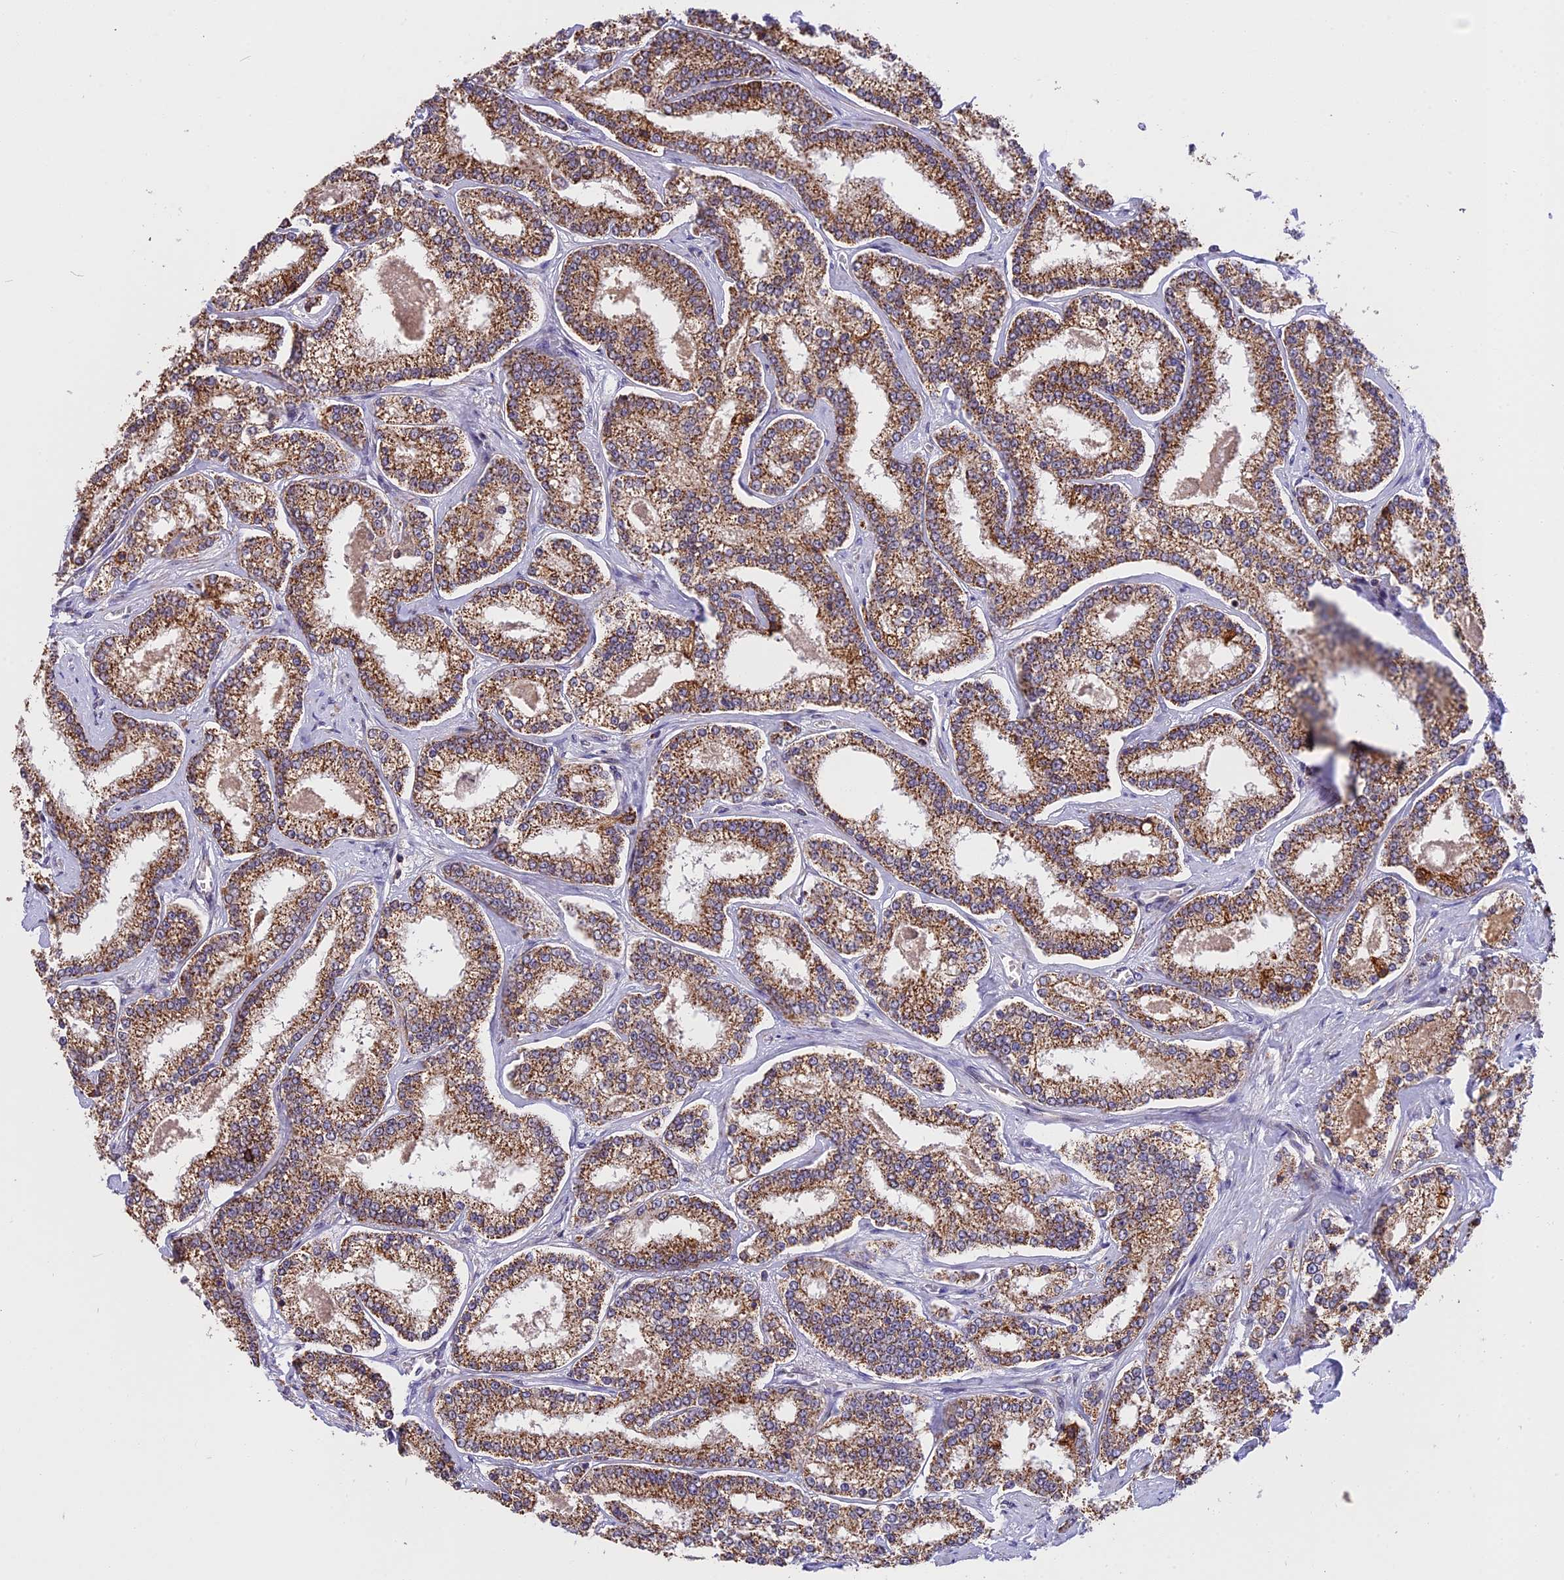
{"staining": {"intensity": "moderate", "quantity": ">75%", "location": "cytoplasmic/membranous"}, "tissue": "prostate cancer", "cell_type": "Tumor cells", "image_type": "cancer", "snomed": [{"axis": "morphology", "description": "Normal tissue, NOS"}, {"axis": "morphology", "description": "Adenocarcinoma, High grade"}, {"axis": "topography", "description": "Prostate"}], "caption": "Immunohistochemical staining of human adenocarcinoma (high-grade) (prostate) demonstrates medium levels of moderate cytoplasmic/membranous staining in approximately >75% of tumor cells.", "gene": "RERGL", "patient": {"sex": "male", "age": 83}}